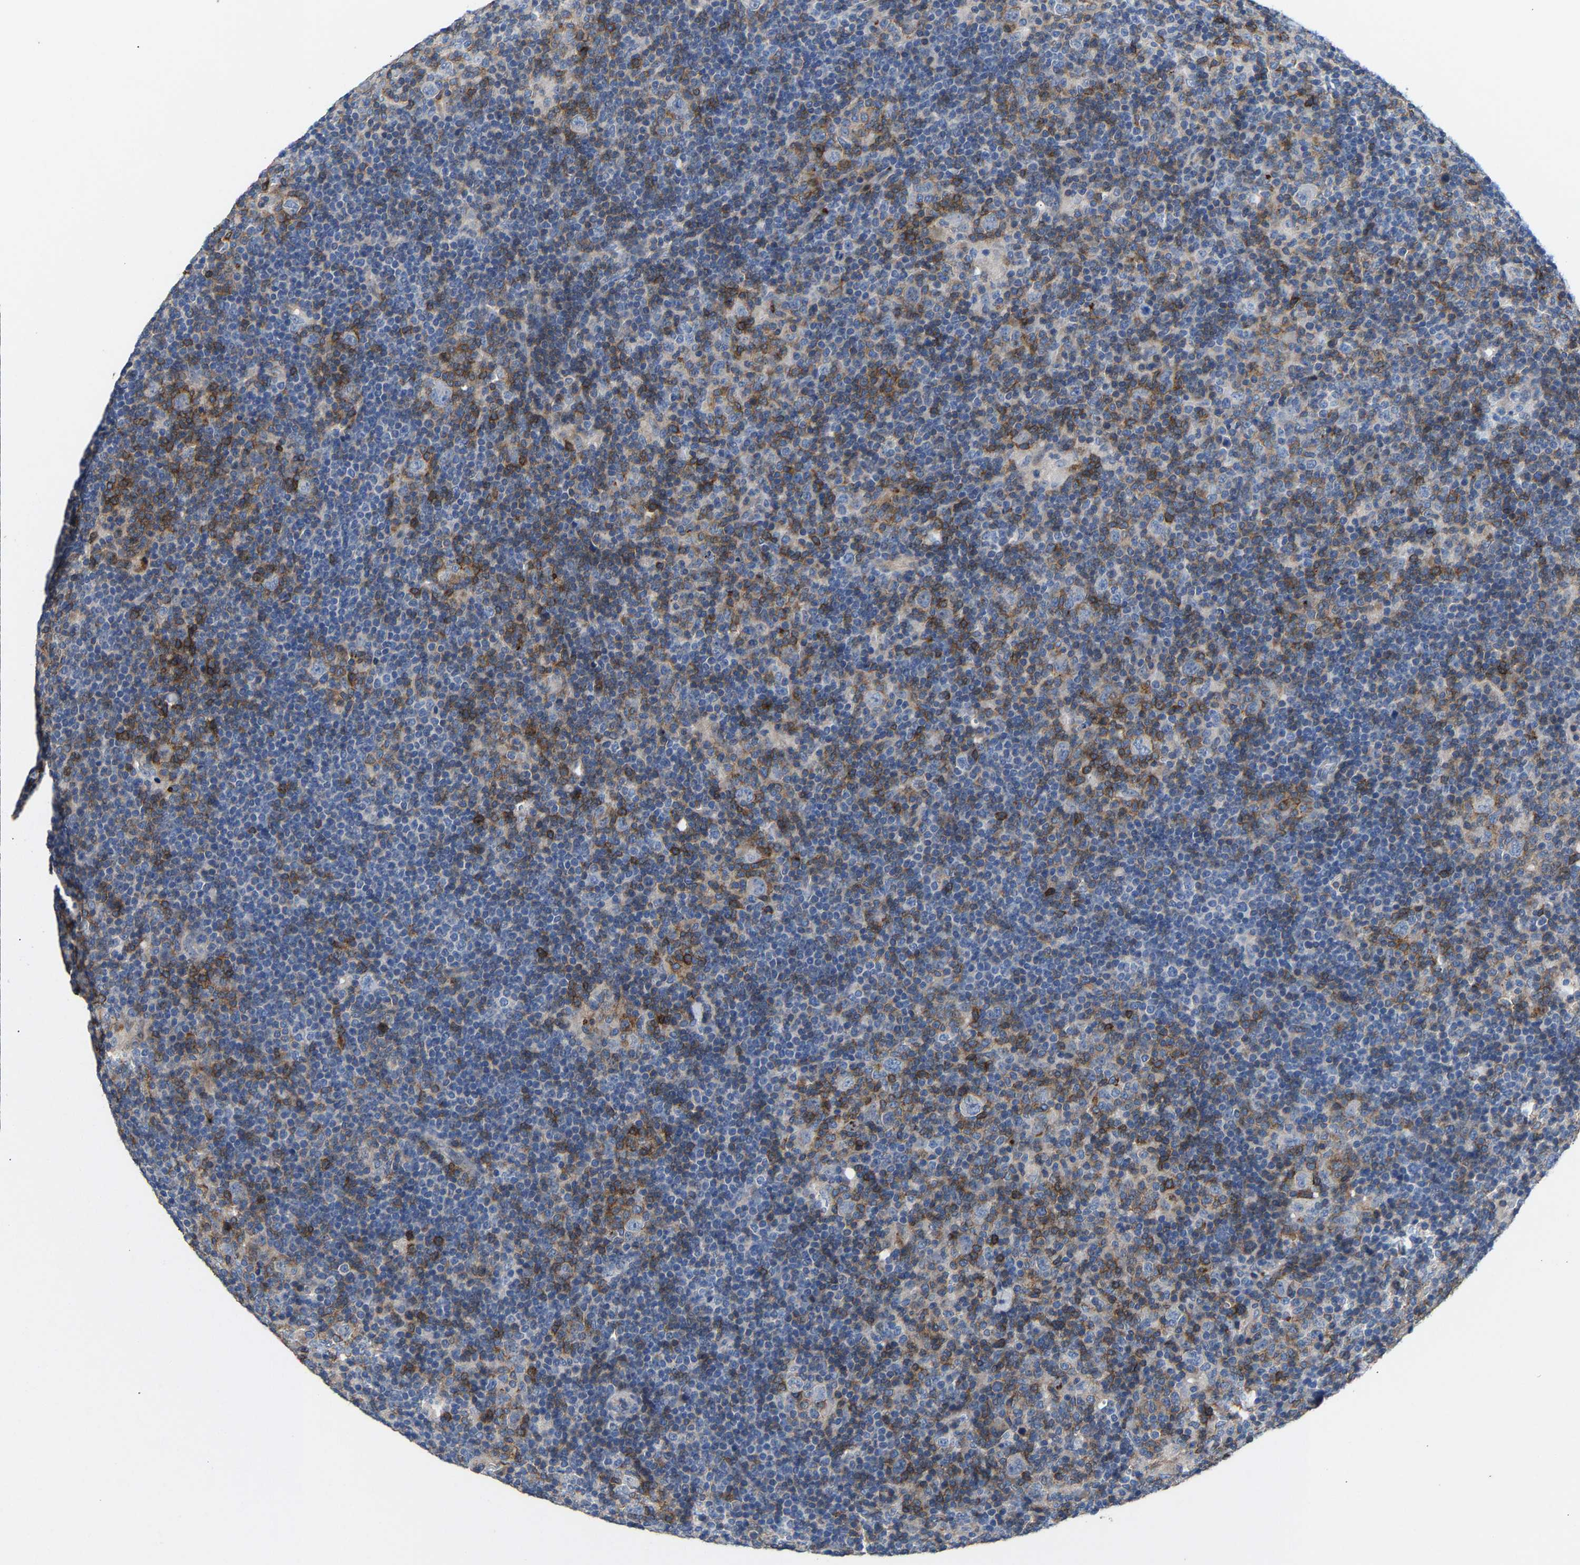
{"staining": {"intensity": "negative", "quantity": "none", "location": "none"}, "tissue": "lymphoma", "cell_type": "Tumor cells", "image_type": "cancer", "snomed": [{"axis": "morphology", "description": "Hodgkin's disease, NOS"}, {"axis": "topography", "description": "Lymph node"}], "caption": "The image shows no significant positivity in tumor cells of lymphoma. Nuclei are stained in blue.", "gene": "CCDC171", "patient": {"sex": "female", "age": 57}}